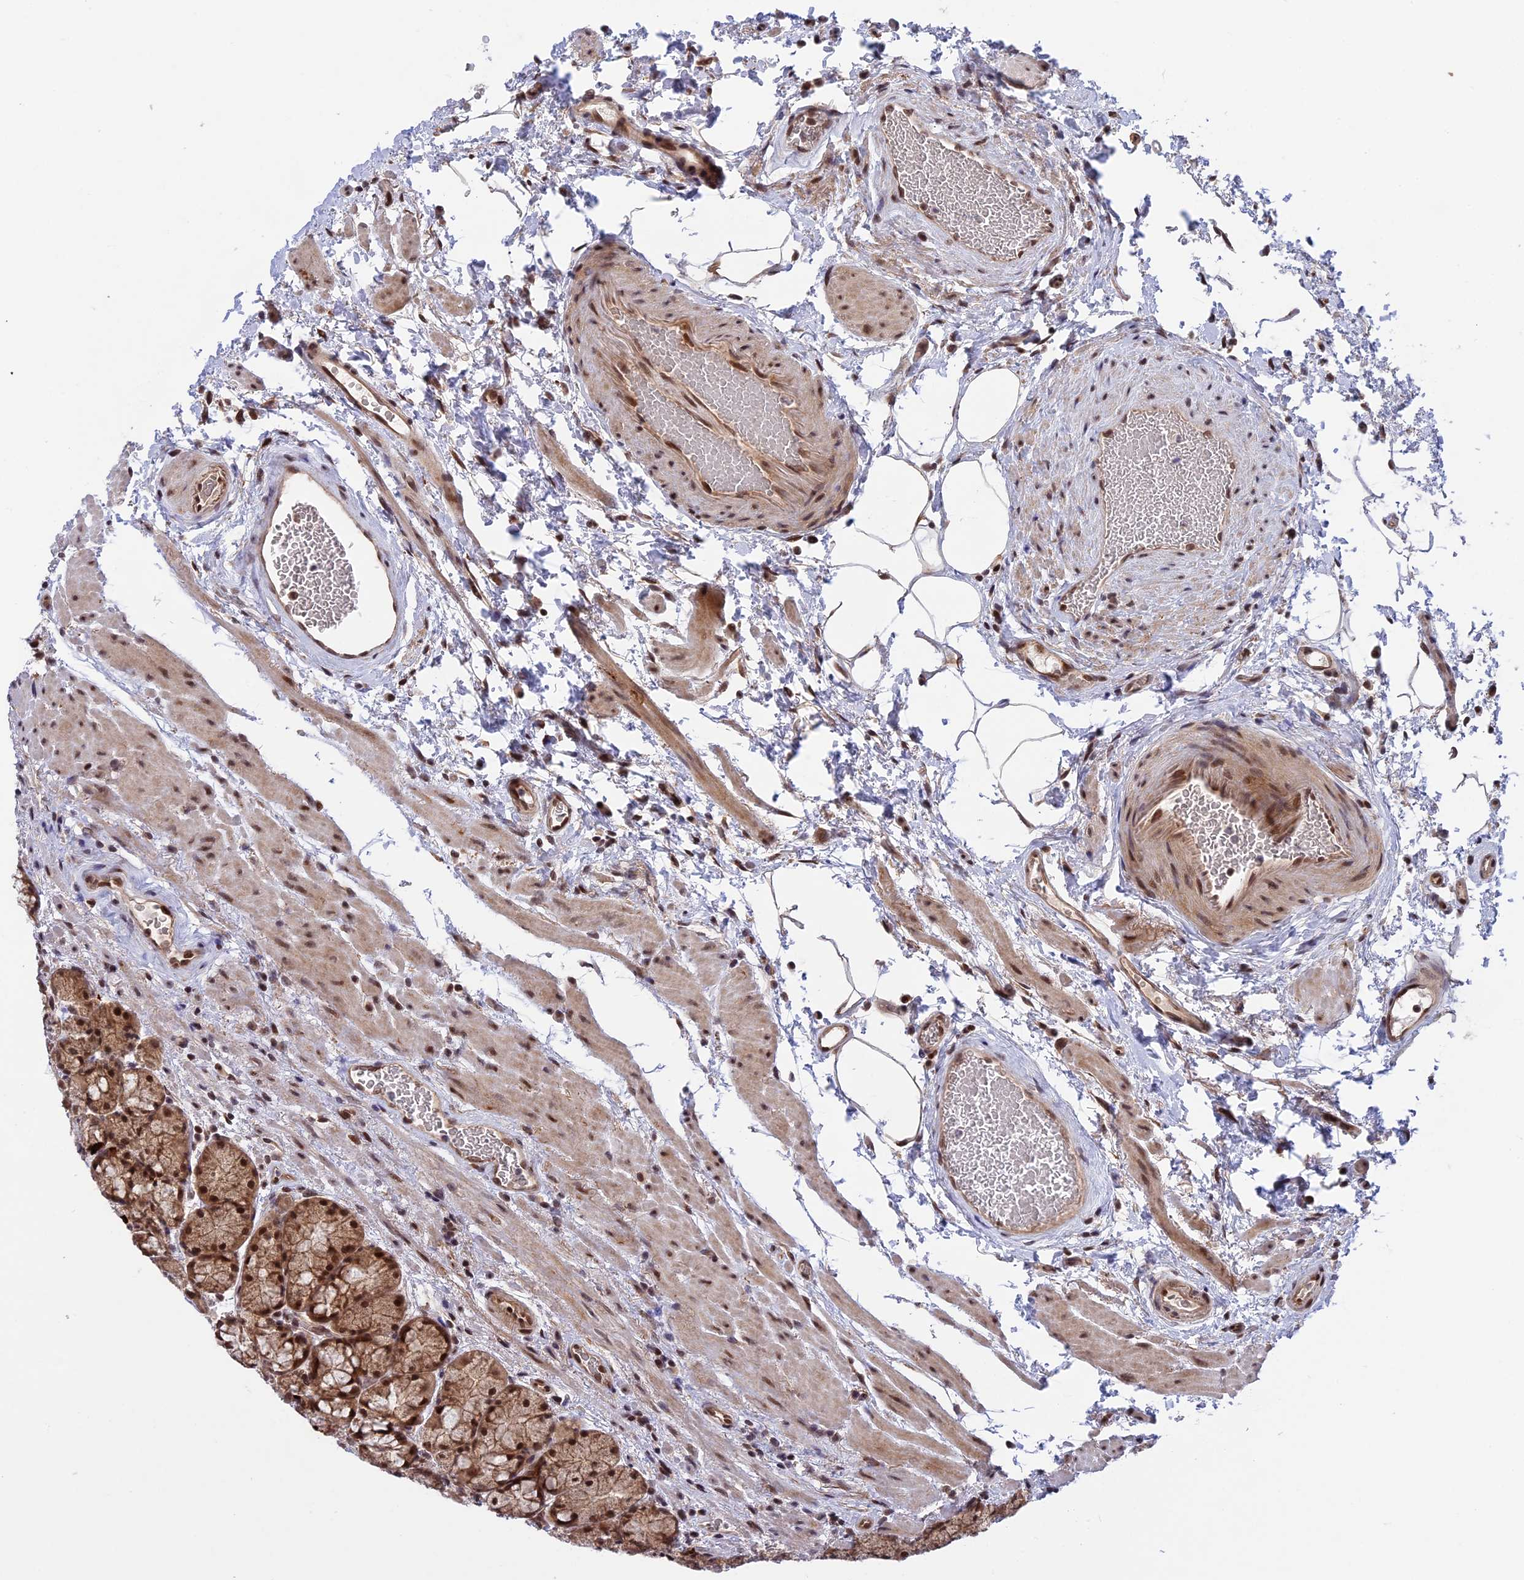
{"staining": {"intensity": "strong", "quantity": ">75%", "location": "cytoplasmic/membranous,nuclear"}, "tissue": "stomach", "cell_type": "Glandular cells", "image_type": "normal", "snomed": [{"axis": "morphology", "description": "Normal tissue, NOS"}, {"axis": "topography", "description": "Stomach"}], "caption": "Glandular cells show high levels of strong cytoplasmic/membranous,nuclear staining in about >75% of cells in benign stomach.", "gene": "POLR2C", "patient": {"sex": "male", "age": 63}}